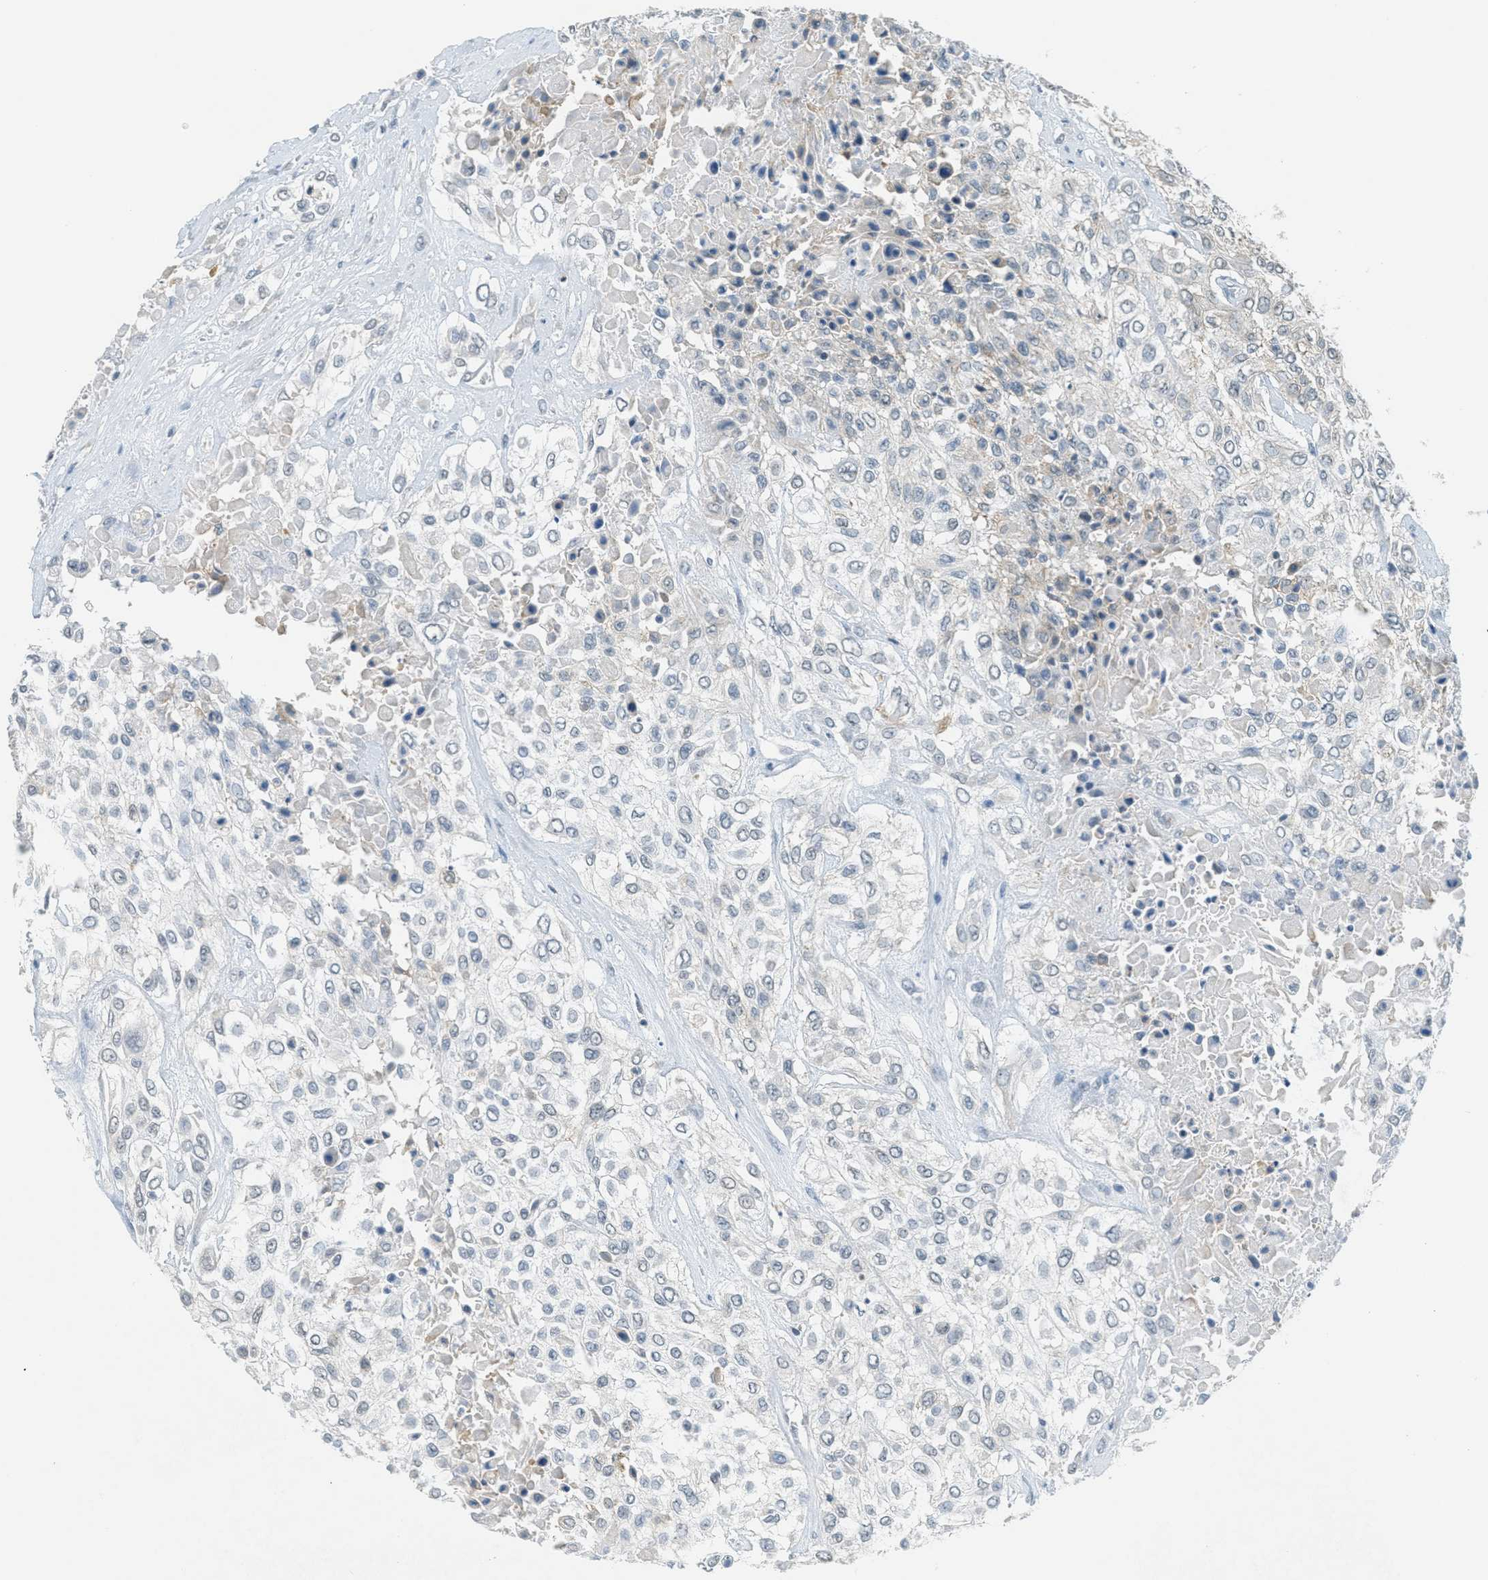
{"staining": {"intensity": "weak", "quantity": "<25%", "location": "cytoplasmic/membranous"}, "tissue": "urothelial cancer", "cell_type": "Tumor cells", "image_type": "cancer", "snomed": [{"axis": "morphology", "description": "Urothelial carcinoma, High grade"}, {"axis": "topography", "description": "Urinary bladder"}], "caption": "An image of high-grade urothelial carcinoma stained for a protein exhibits no brown staining in tumor cells.", "gene": "FYN", "patient": {"sex": "male", "age": 57}}